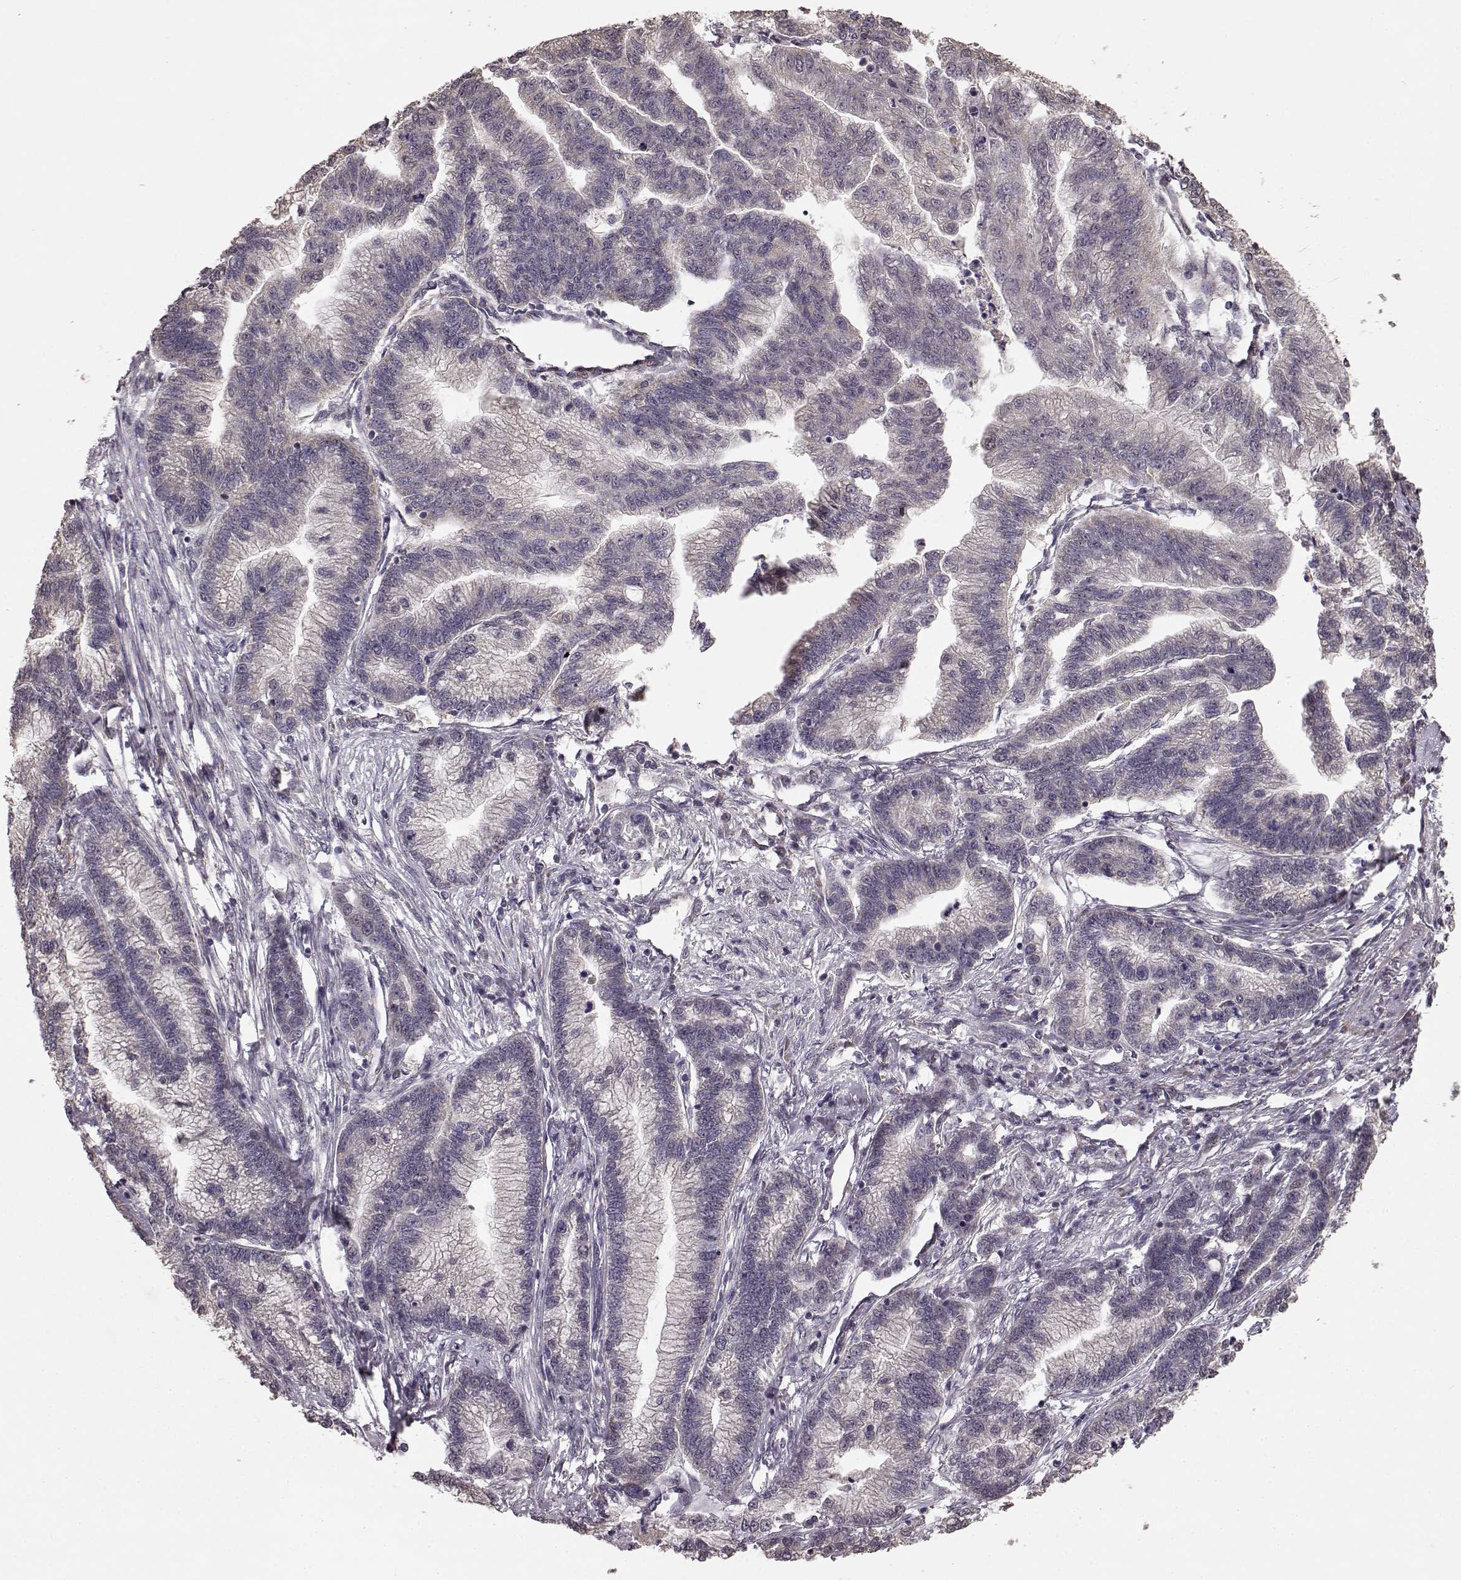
{"staining": {"intensity": "negative", "quantity": "none", "location": "none"}, "tissue": "stomach cancer", "cell_type": "Tumor cells", "image_type": "cancer", "snomed": [{"axis": "morphology", "description": "Adenocarcinoma, NOS"}, {"axis": "topography", "description": "Stomach"}], "caption": "Tumor cells show no significant protein positivity in stomach cancer.", "gene": "BACH2", "patient": {"sex": "male", "age": 83}}